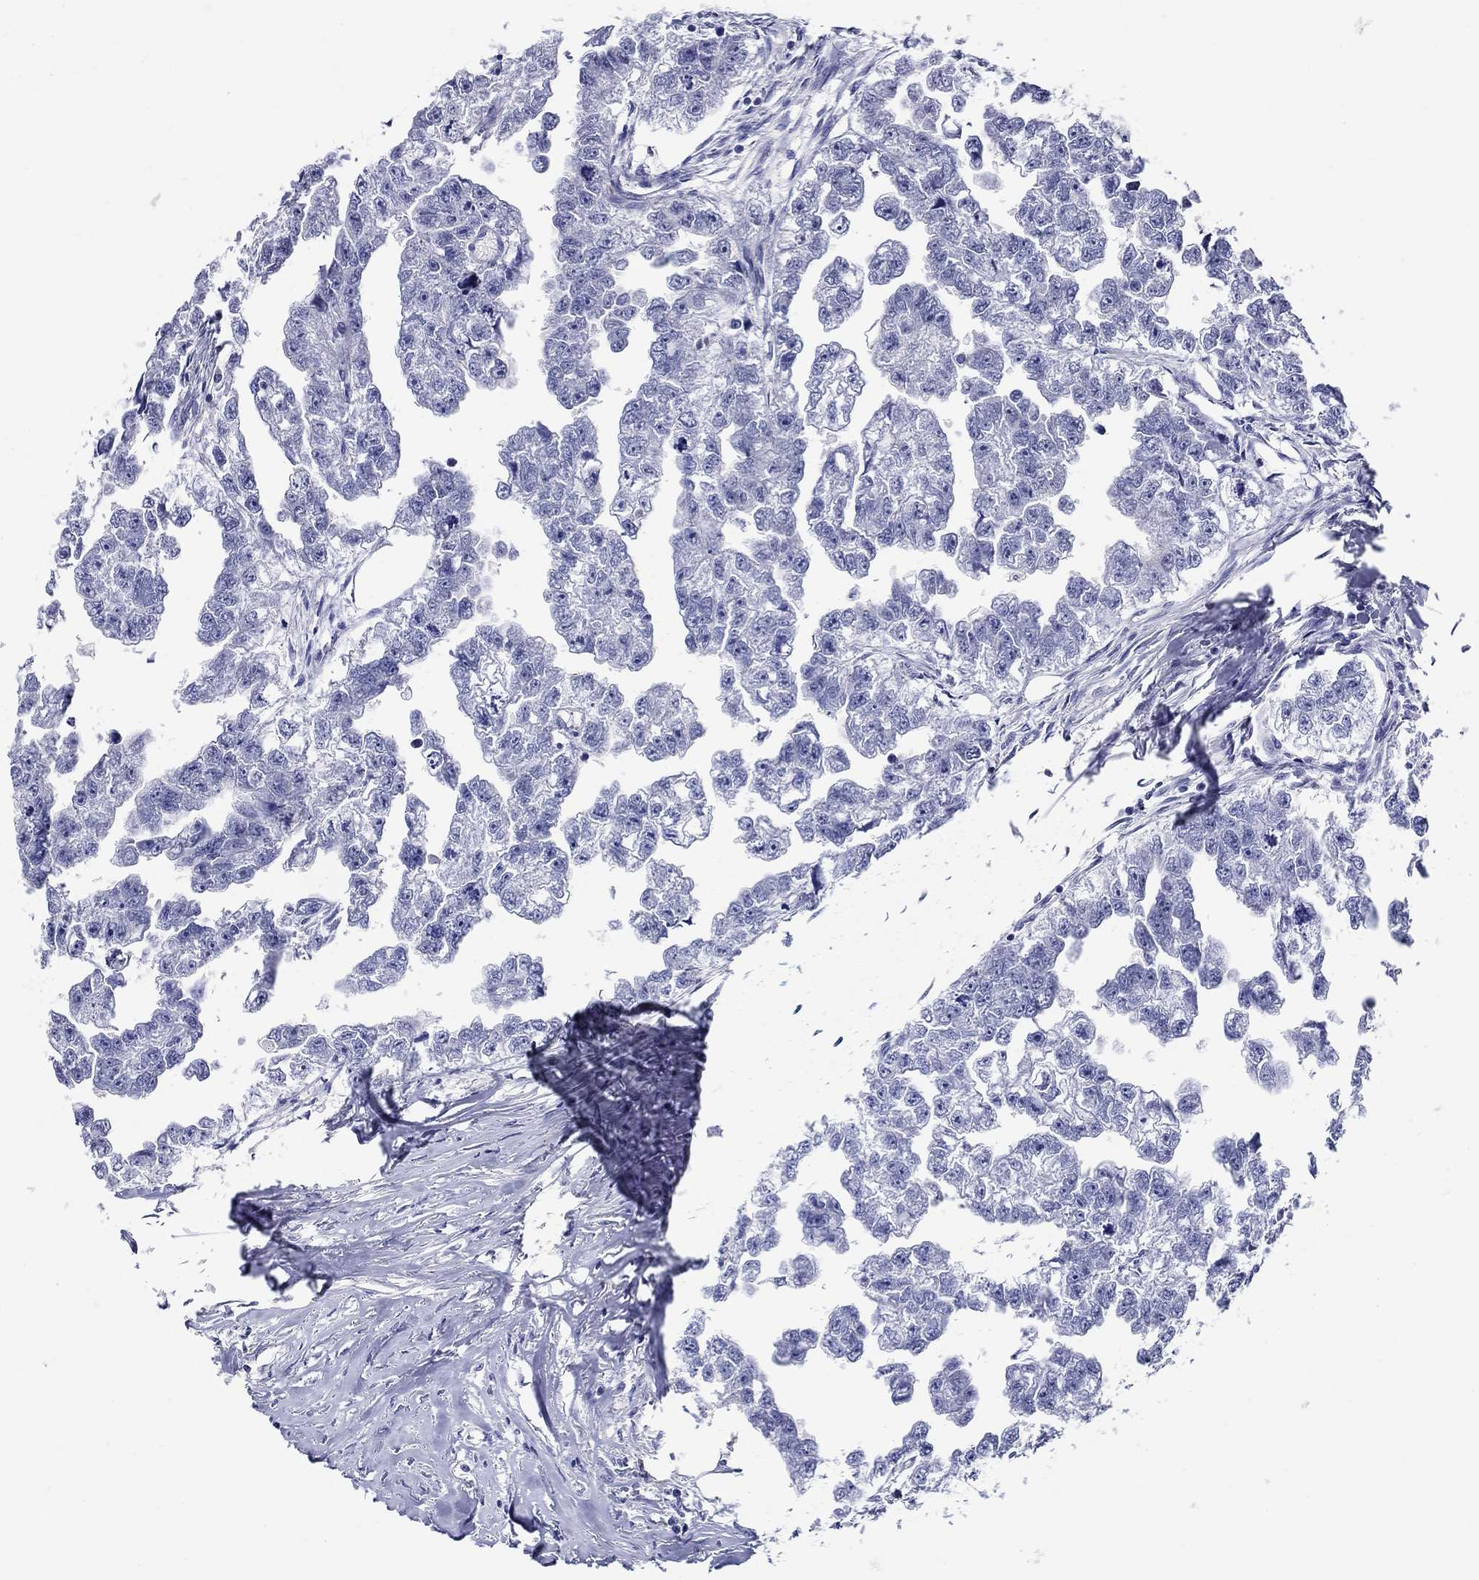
{"staining": {"intensity": "negative", "quantity": "none", "location": "none"}, "tissue": "testis cancer", "cell_type": "Tumor cells", "image_type": "cancer", "snomed": [{"axis": "morphology", "description": "Carcinoma, Embryonal, NOS"}, {"axis": "morphology", "description": "Teratoma, malignant, NOS"}, {"axis": "topography", "description": "Testis"}], "caption": "High power microscopy photomicrograph of an immunohistochemistry (IHC) histopathology image of testis teratoma (malignant), revealing no significant positivity in tumor cells.", "gene": "SLC30A3", "patient": {"sex": "male", "age": 44}}